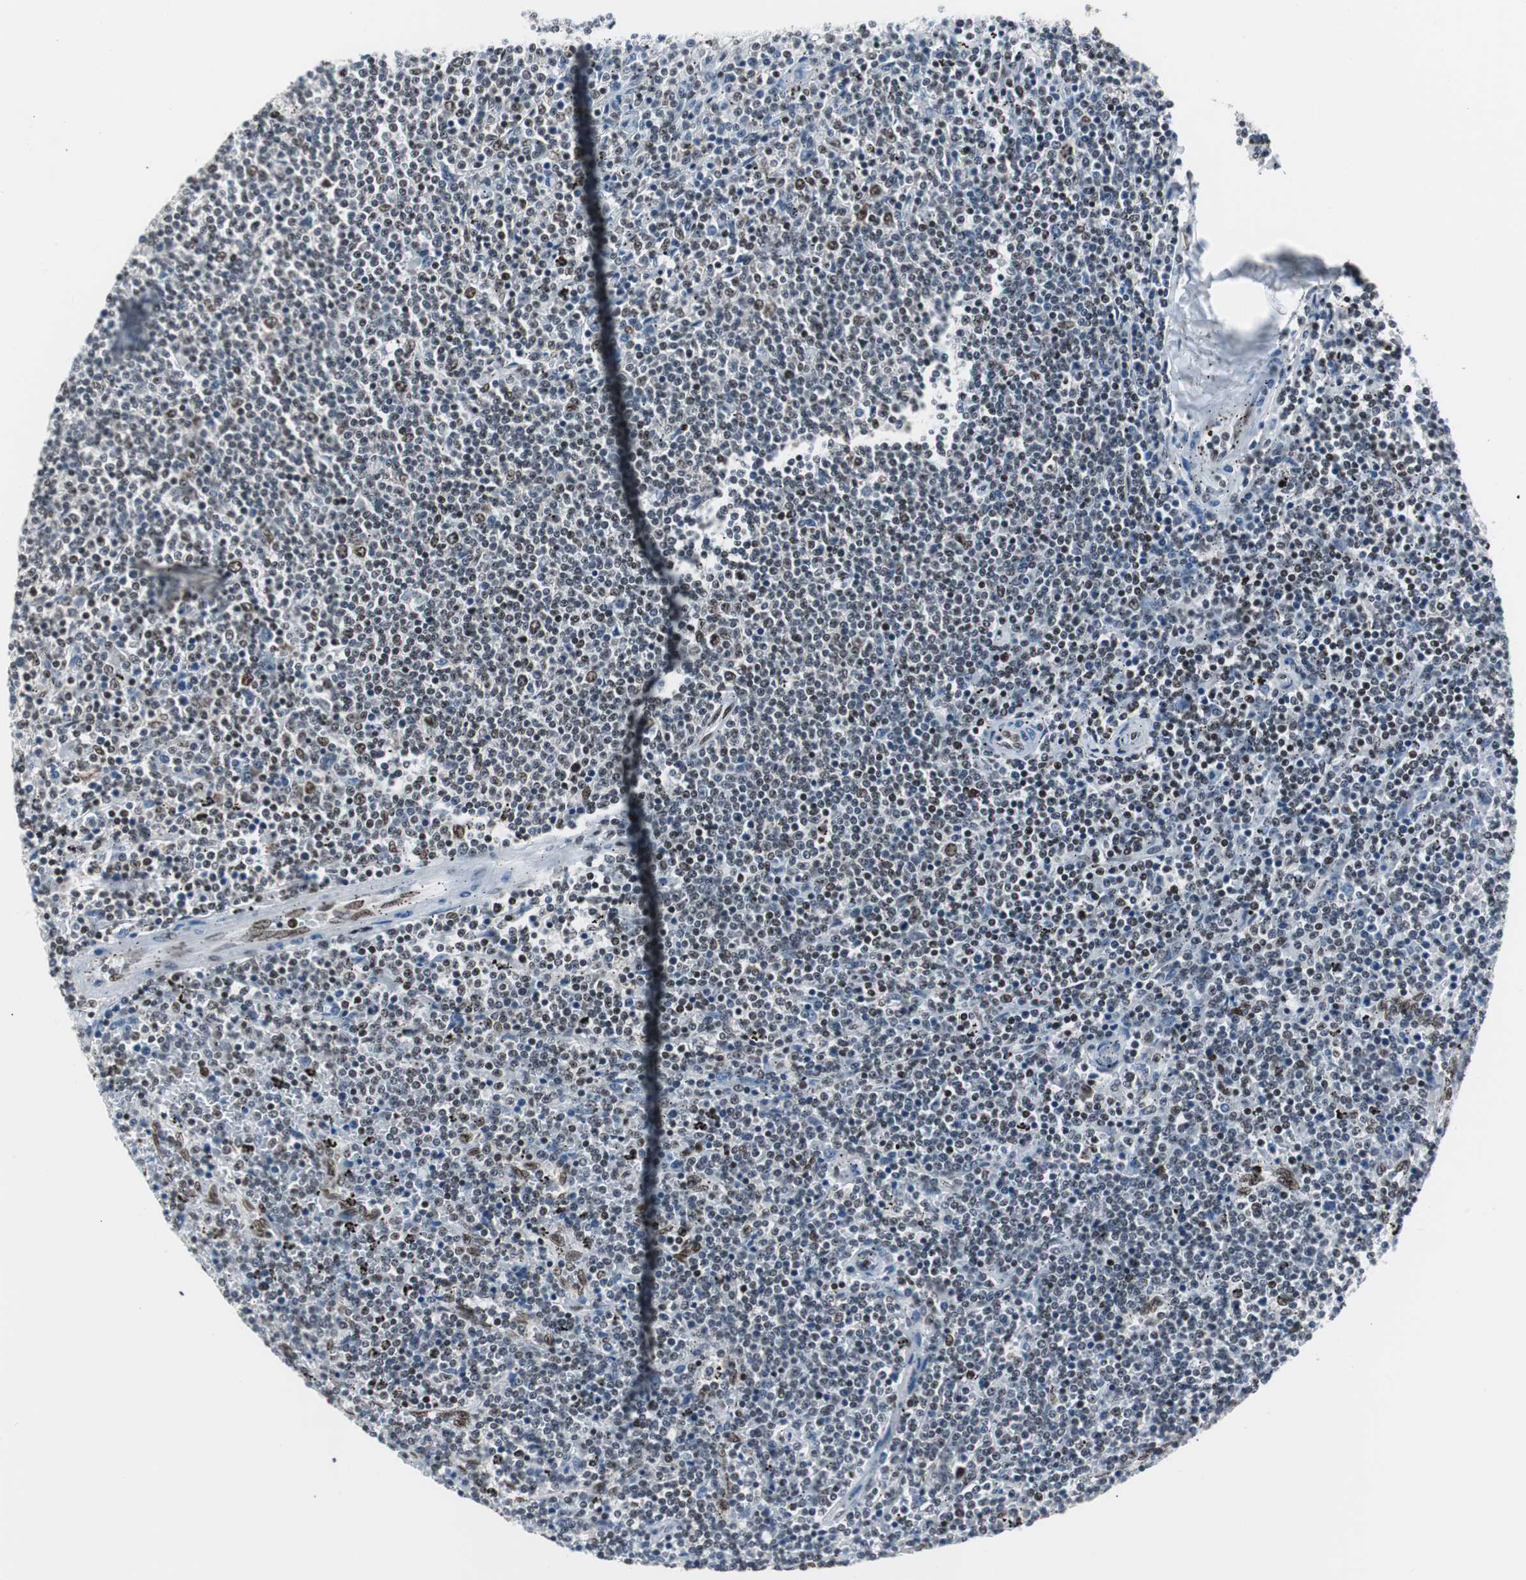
{"staining": {"intensity": "moderate", "quantity": ">75%", "location": "nuclear"}, "tissue": "lymphoma", "cell_type": "Tumor cells", "image_type": "cancer", "snomed": [{"axis": "morphology", "description": "Malignant lymphoma, non-Hodgkin's type, Low grade"}, {"axis": "topography", "description": "Spleen"}], "caption": "Malignant lymphoma, non-Hodgkin's type (low-grade) stained with a brown dye shows moderate nuclear positive staining in approximately >75% of tumor cells.", "gene": "XRCC1", "patient": {"sex": "female", "age": 50}}